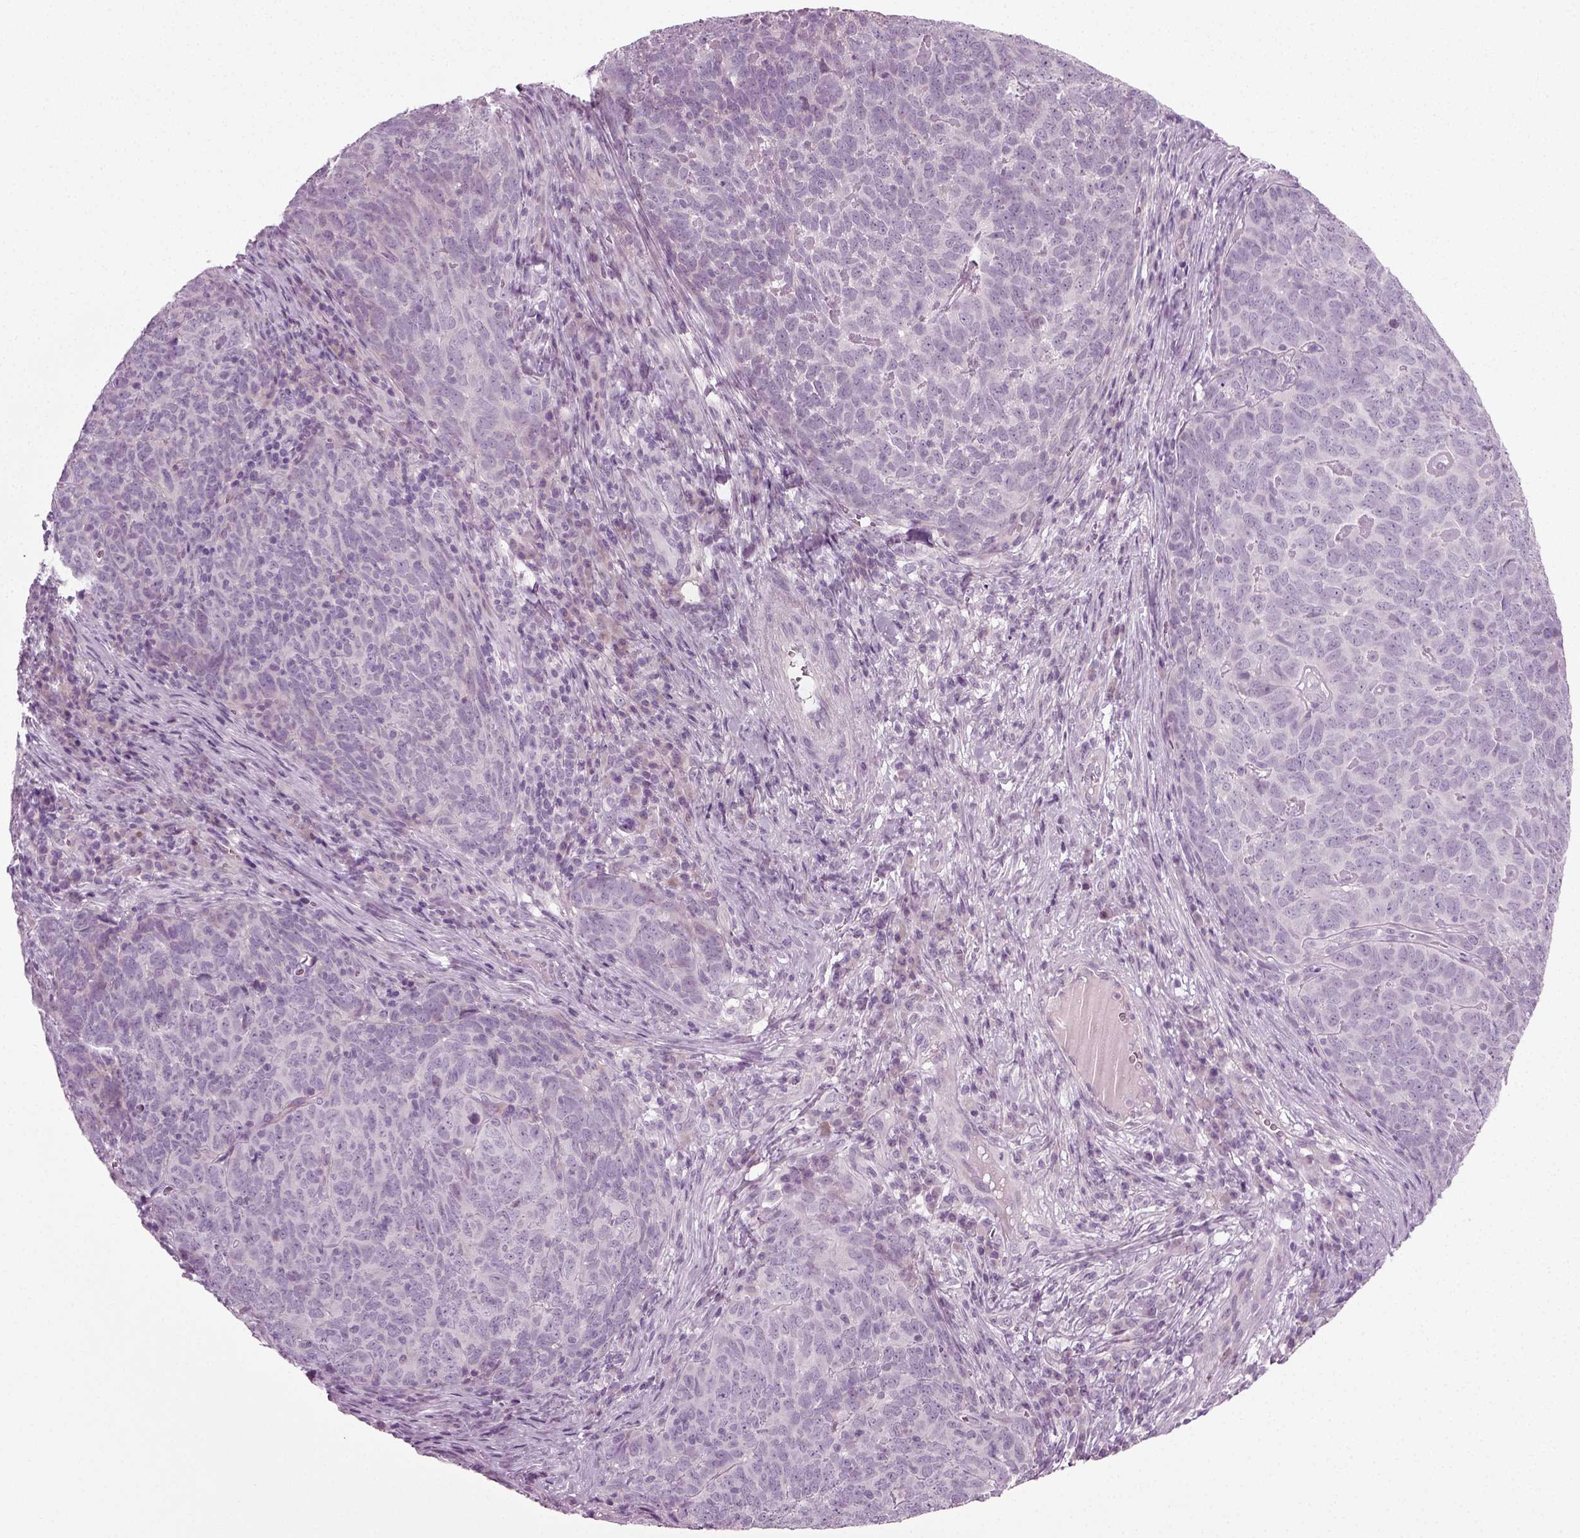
{"staining": {"intensity": "negative", "quantity": "none", "location": "none"}, "tissue": "skin cancer", "cell_type": "Tumor cells", "image_type": "cancer", "snomed": [{"axis": "morphology", "description": "Squamous cell carcinoma, NOS"}, {"axis": "topography", "description": "Skin"}, {"axis": "topography", "description": "Anal"}], "caption": "Immunohistochemistry of human skin squamous cell carcinoma displays no expression in tumor cells.", "gene": "SCG5", "patient": {"sex": "female", "age": 51}}